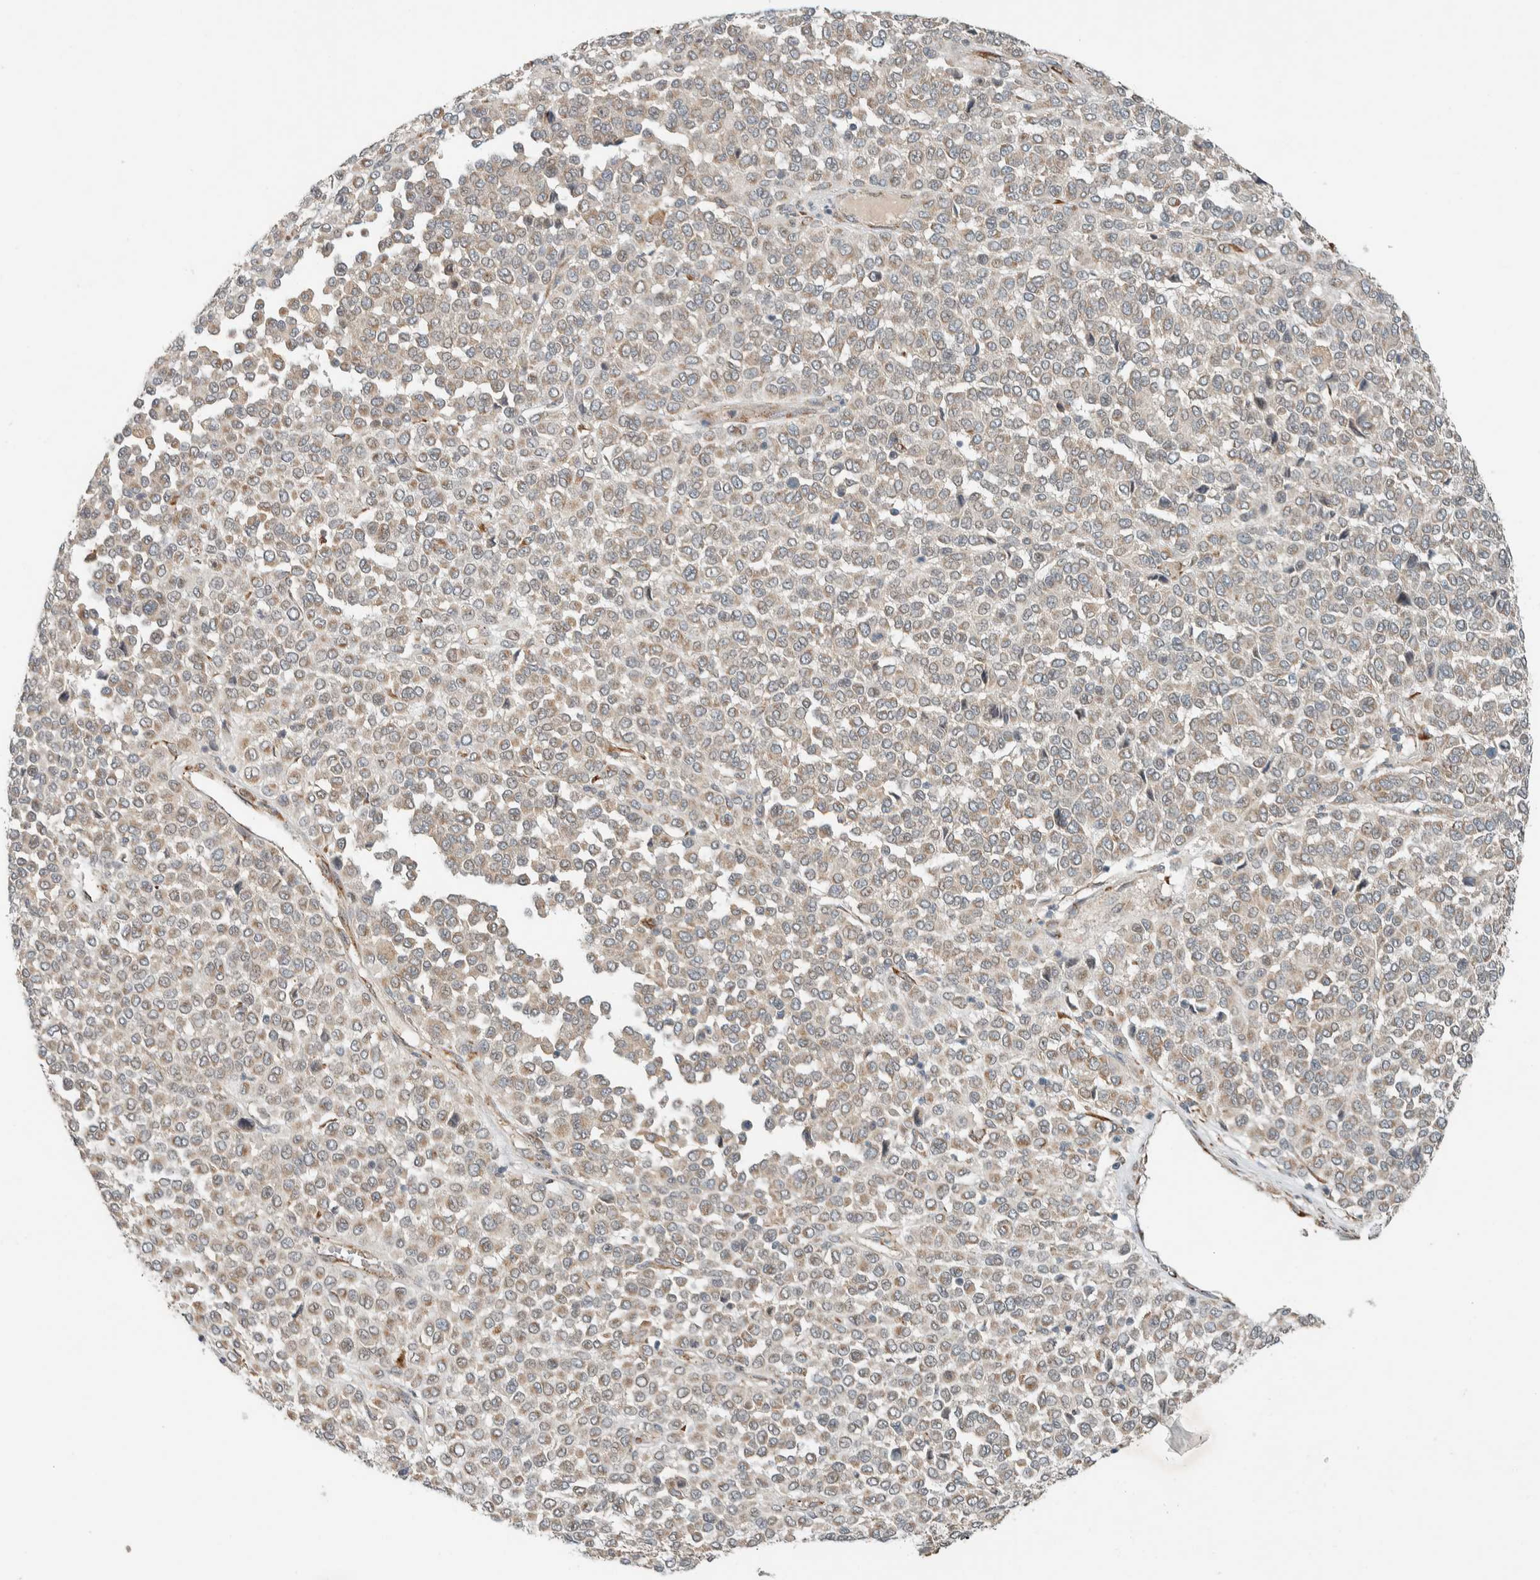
{"staining": {"intensity": "weak", "quantity": "25%-75%", "location": "cytoplasmic/membranous"}, "tissue": "melanoma", "cell_type": "Tumor cells", "image_type": "cancer", "snomed": [{"axis": "morphology", "description": "Malignant melanoma, Metastatic site"}, {"axis": "topography", "description": "Pancreas"}], "caption": "Immunohistochemical staining of human malignant melanoma (metastatic site) demonstrates low levels of weak cytoplasmic/membranous positivity in approximately 25%-75% of tumor cells.", "gene": "CTBP2", "patient": {"sex": "female", "age": 30}}